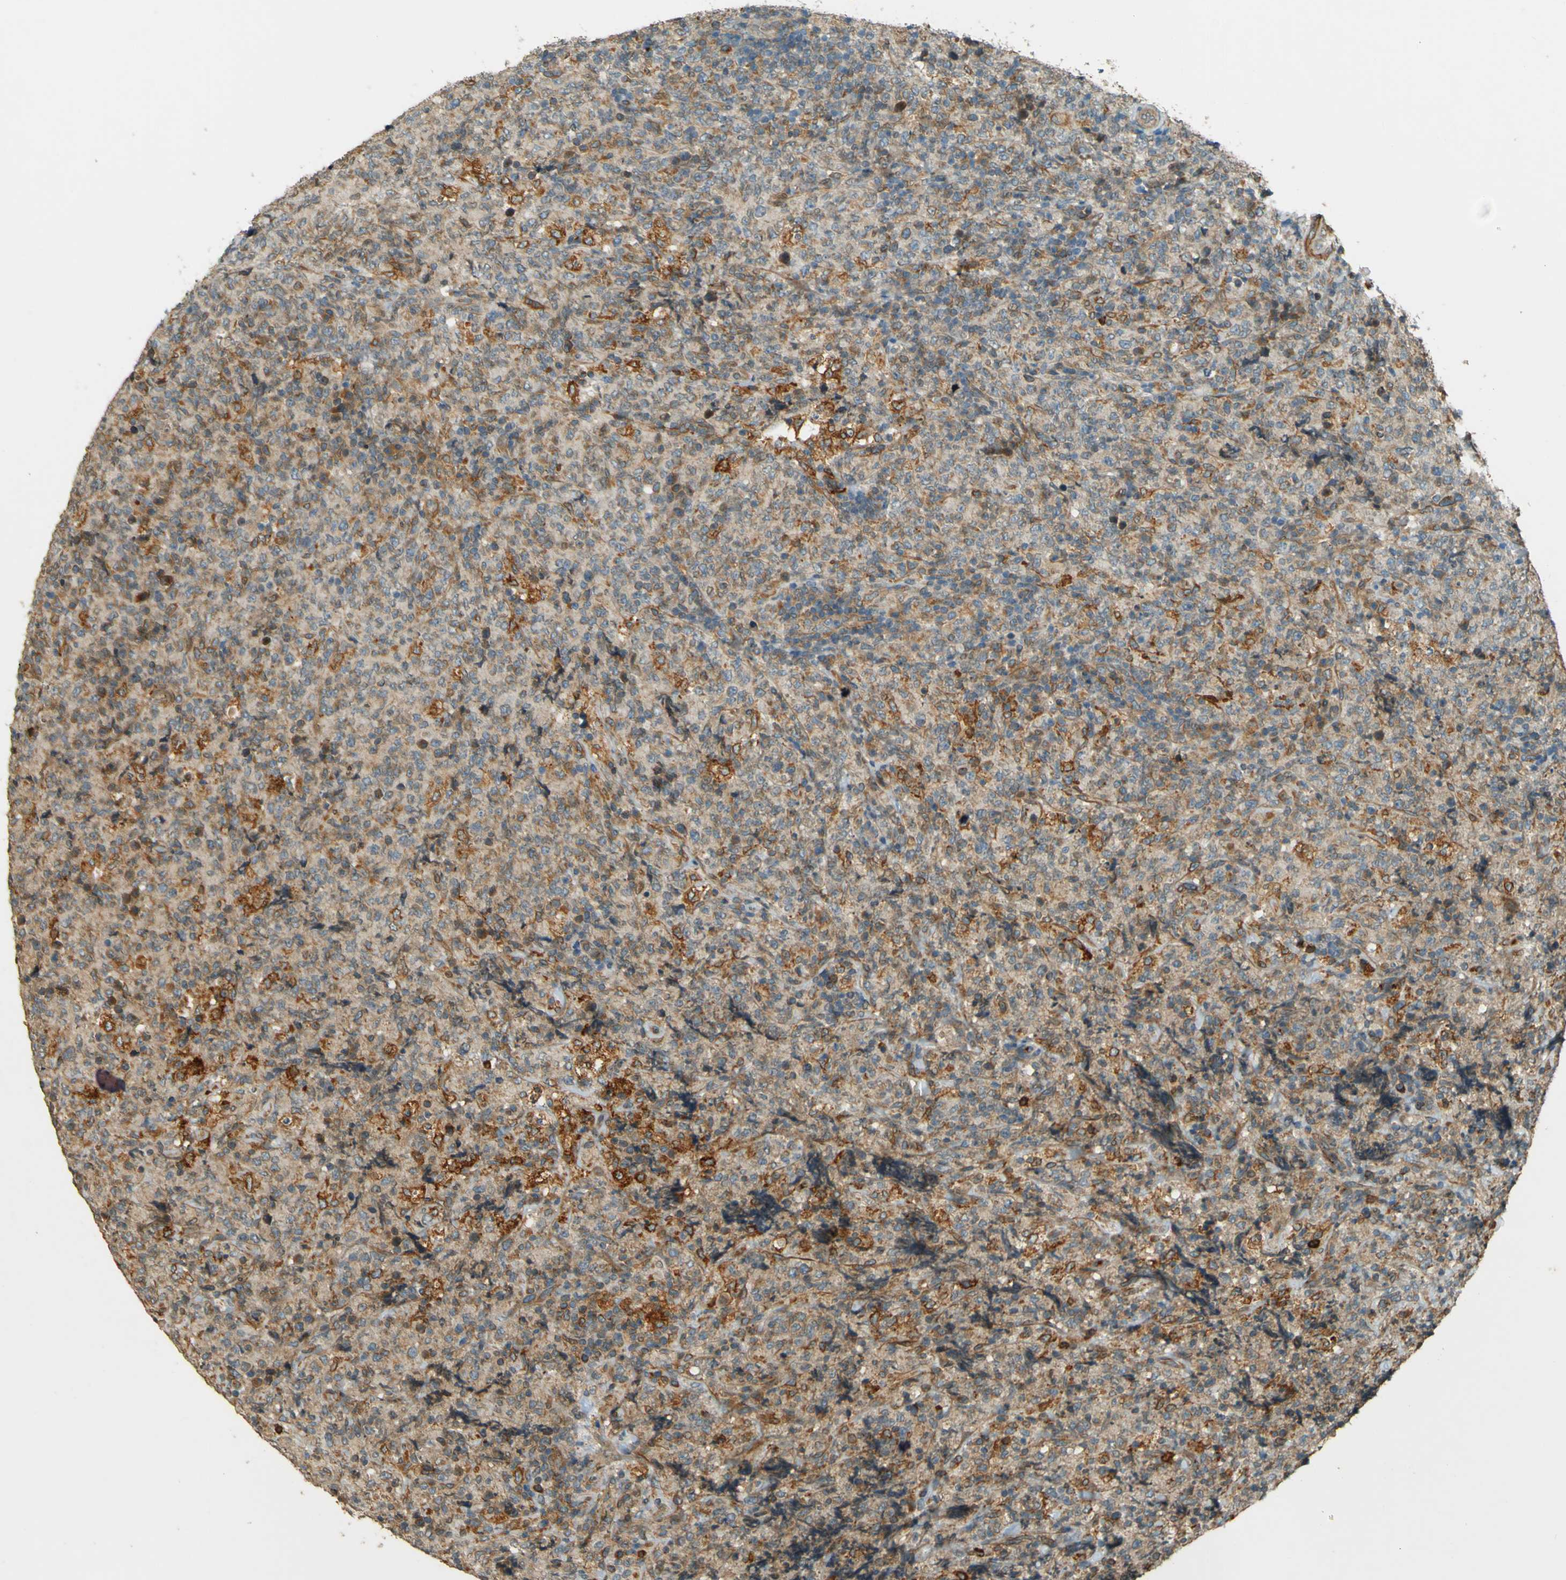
{"staining": {"intensity": "moderate", "quantity": ">75%", "location": "cytoplasmic/membranous"}, "tissue": "lymphoma", "cell_type": "Tumor cells", "image_type": "cancer", "snomed": [{"axis": "morphology", "description": "Malignant lymphoma, non-Hodgkin's type, High grade"}, {"axis": "topography", "description": "Tonsil"}], "caption": "A medium amount of moderate cytoplasmic/membranous staining is seen in approximately >75% of tumor cells in malignant lymphoma, non-Hodgkin's type (high-grade) tissue.", "gene": "LPCAT1", "patient": {"sex": "female", "age": 36}}